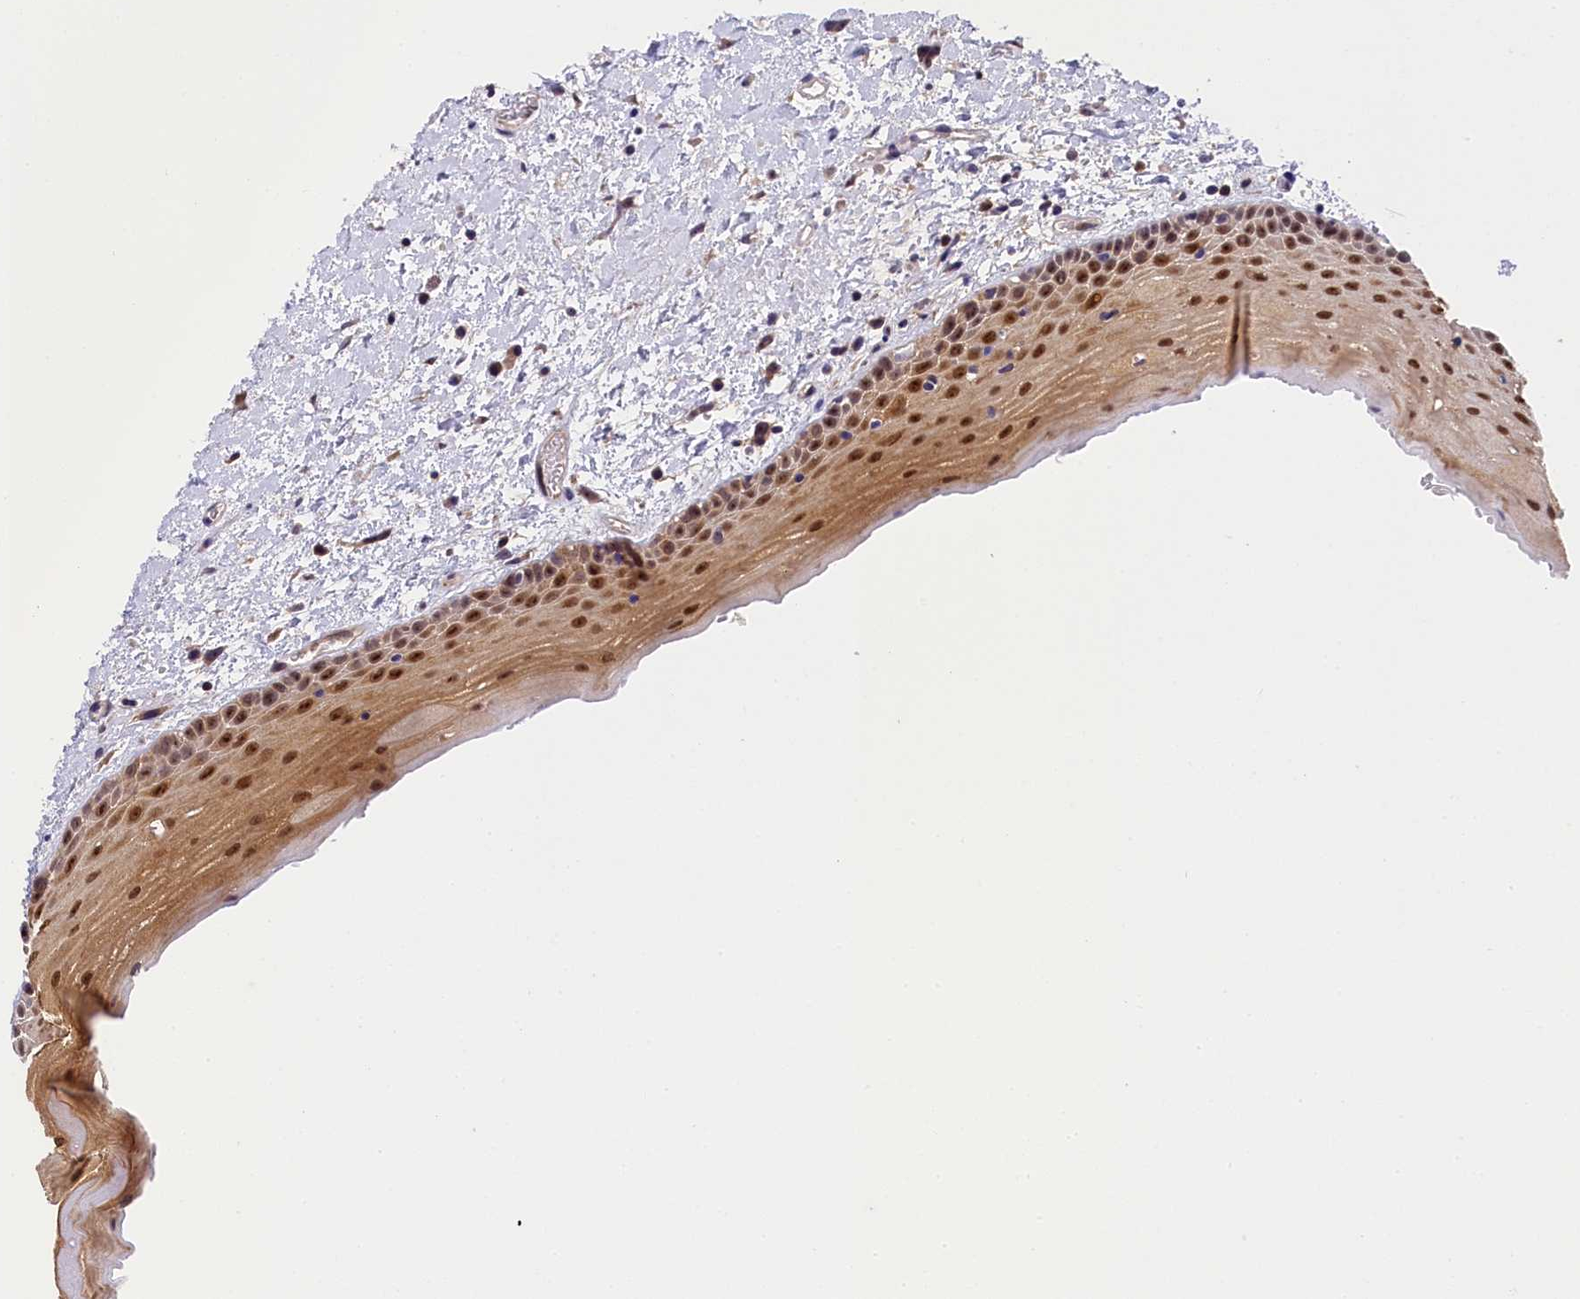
{"staining": {"intensity": "moderate", "quantity": ">75%", "location": "cytoplasmic/membranous,nuclear"}, "tissue": "oral mucosa", "cell_type": "Squamous epithelial cells", "image_type": "normal", "snomed": [{"axis": "morphology", "description": "Normal tissue, NOS"}, {"axis": "topography", "description": "Oral tissue"}], "caption": "Moderate cytoplasmic/membranous,nuclear expression is present in approximately >75% of squamous epithelial cells in benign oral mucosa.", "gene": "EIF6", "patient": {"sex": "female", "age": 76}}